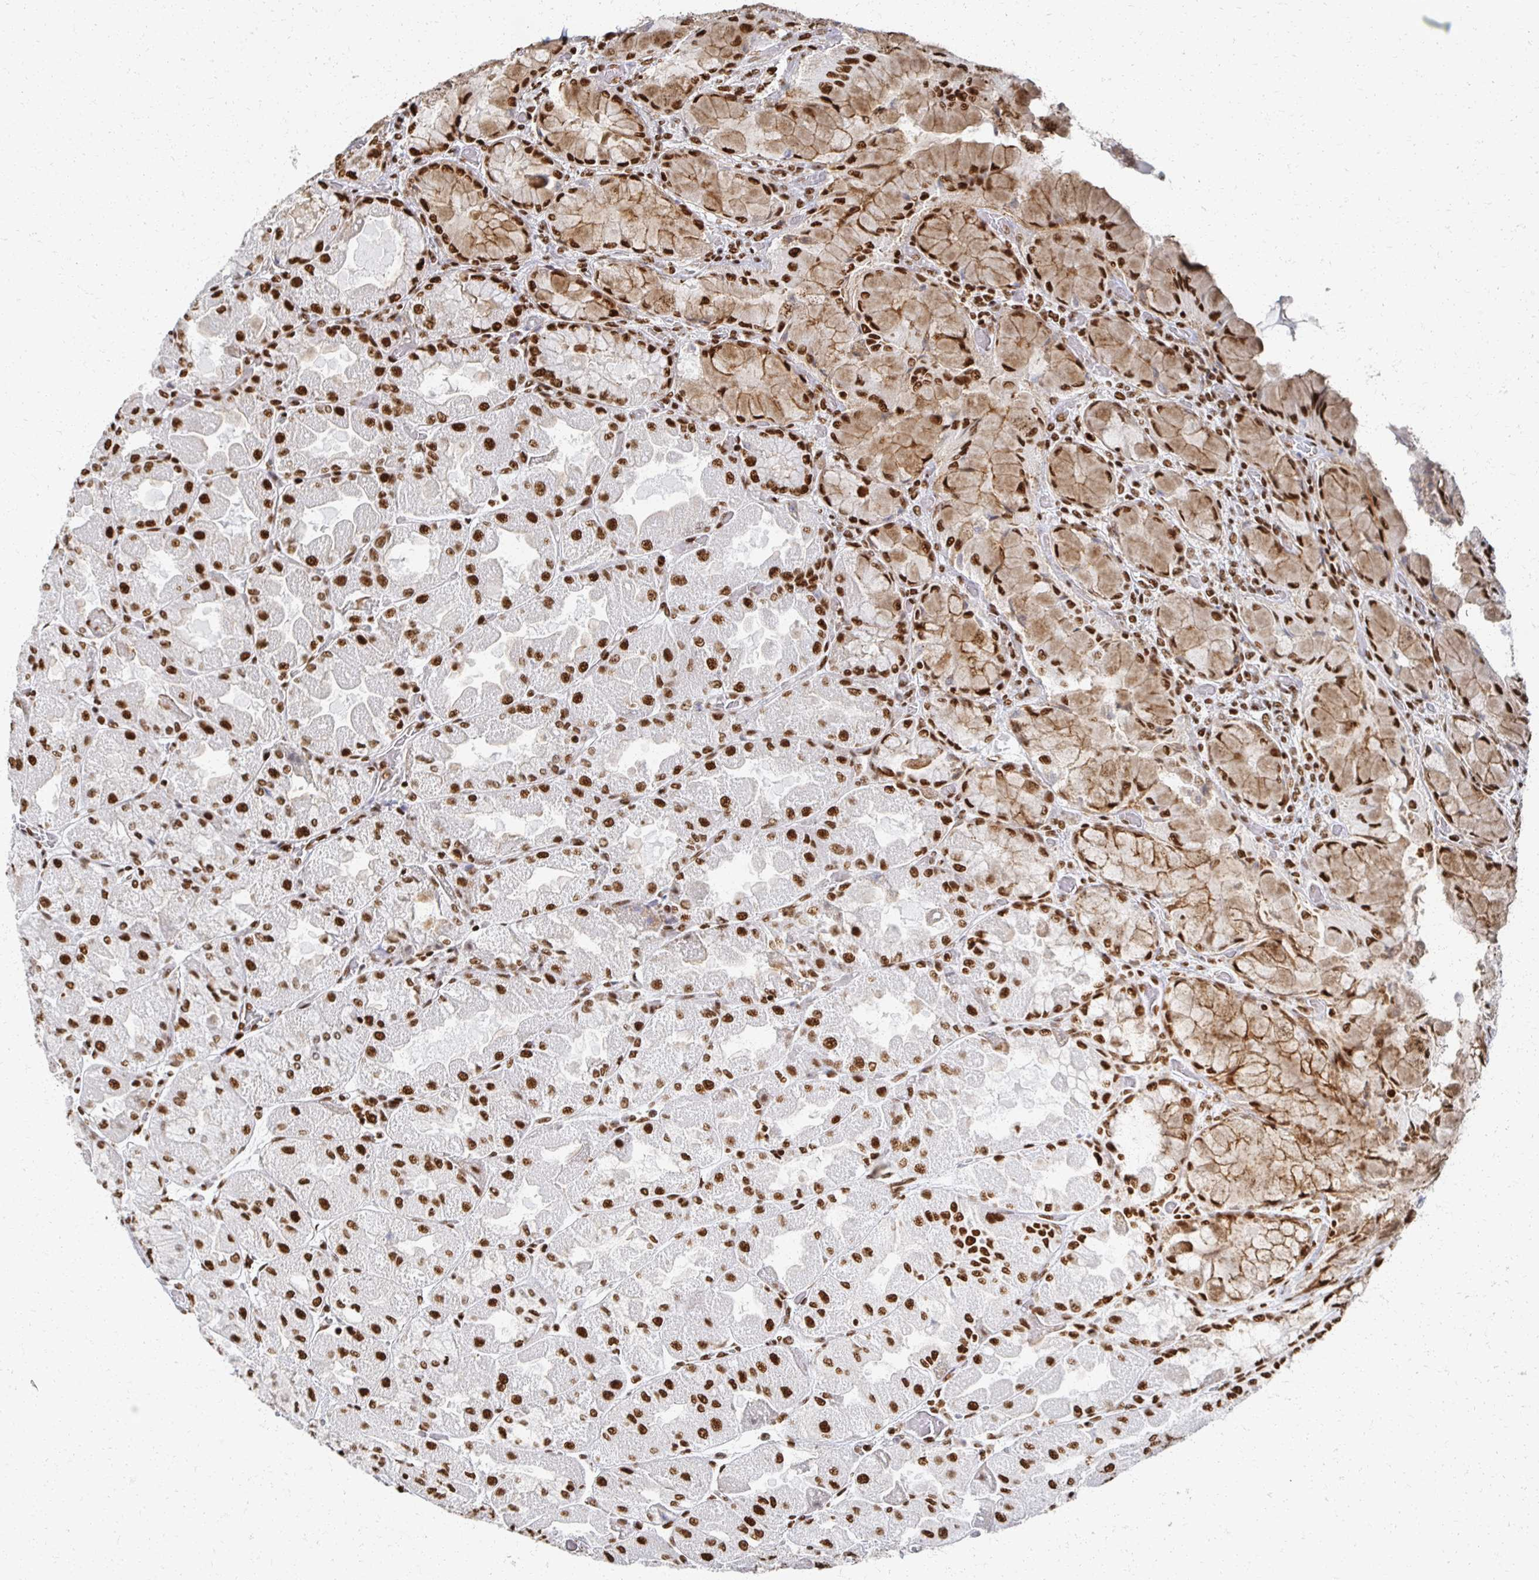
{"staining": {"intensity": "moderate", "quantity": ">75%", "location": "cytoplasmic/membranous,nuclear"}, "tissue": "stomach", "cell_type": "Glandular cells", "image_type": "normal", "snomed": [{"axis": "morphology", "description": "Normal tissue, NOS"}, {"axis": "topography", "description": "Stomach"}], "caption": "Immunohistochemistry (IHC) of benign stomach demonstrates medium levels of moderate cytoplasmic/membranous,nuclear staining in about >75% of glandular cells.", "gene": "RBBP4", "patient": {"sex": "female", "age": 61}}